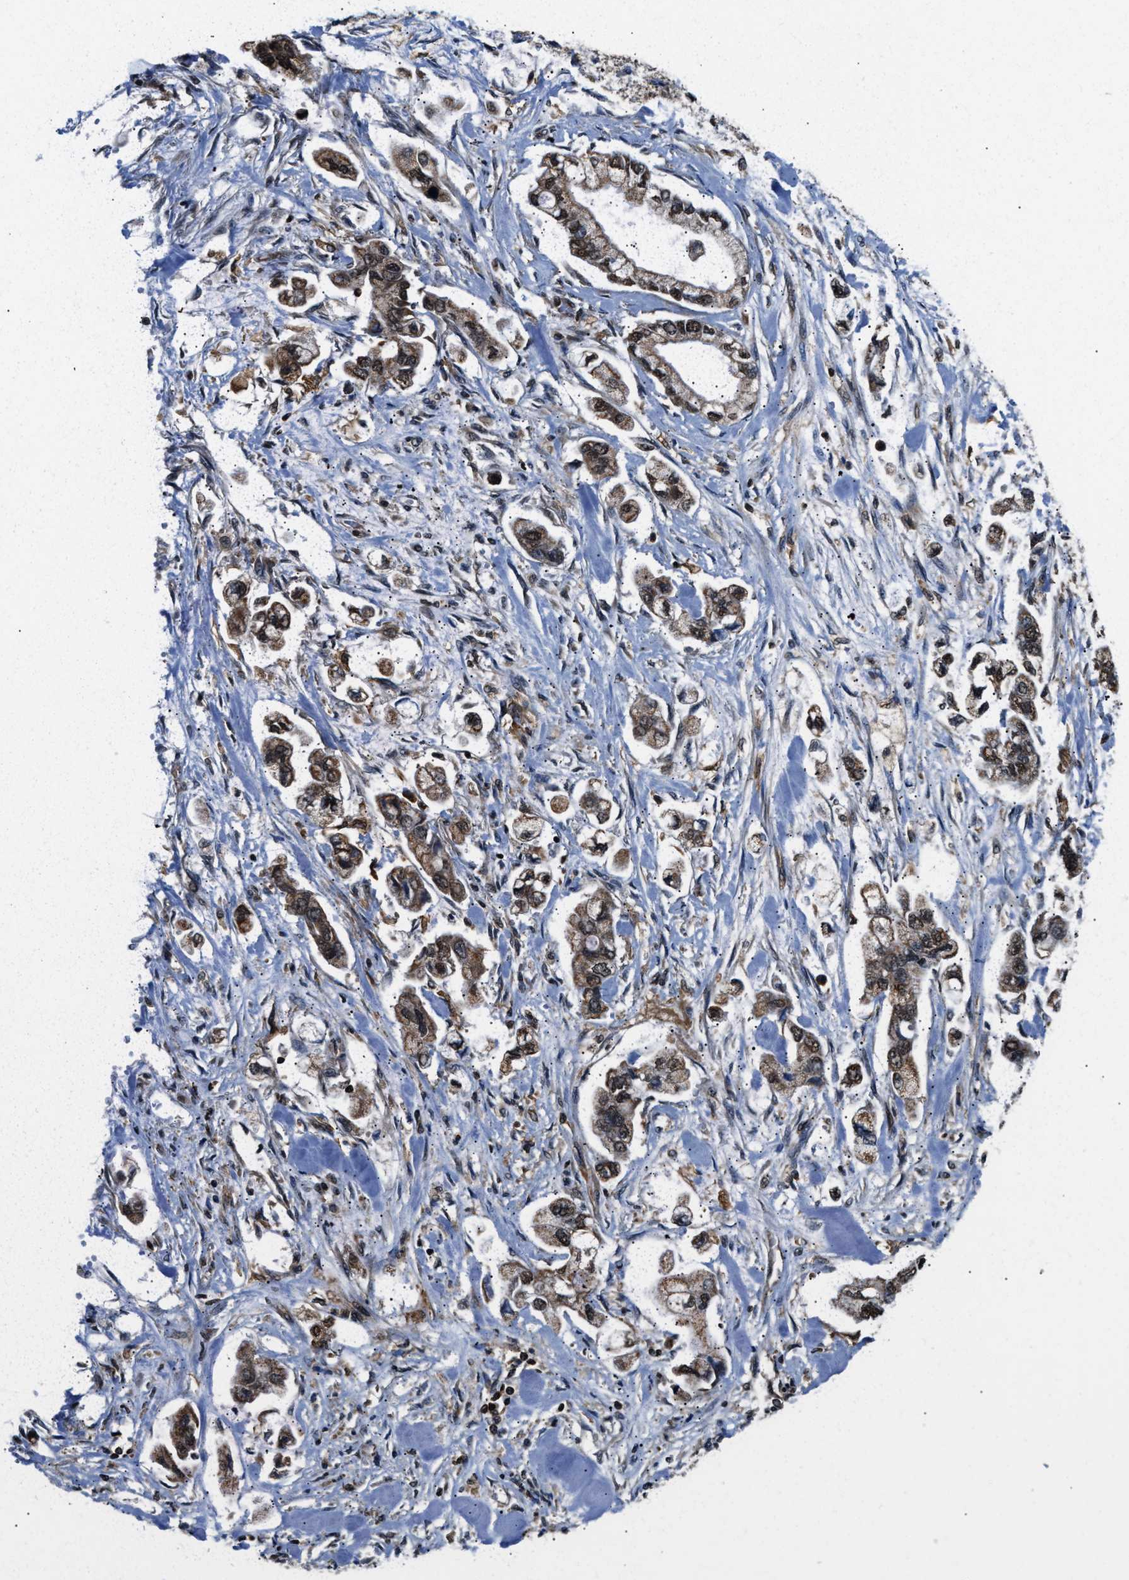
{"staining": {"intensity": "moderate", "quantity": ">75%", "location": "cytoplasmic/membranous,nuclear"}, "tissue": "stomach cancer", "cell_type": "Tumor cells", "image_type": "cancer", "snomed": [{"axis": "morphology", "description": "Adenocarcinoma, NOS"}, {"axis": "topography", "description": "Stomach"}], "caption": "Moderate cytoplasmic/membranous and nuclear positivity for a protein is seen in about >75% of tumor cells of stomach adenocarcinoma using IHC.", "gene": "STK10", "patient": {"sex": "male", "age": 62}}